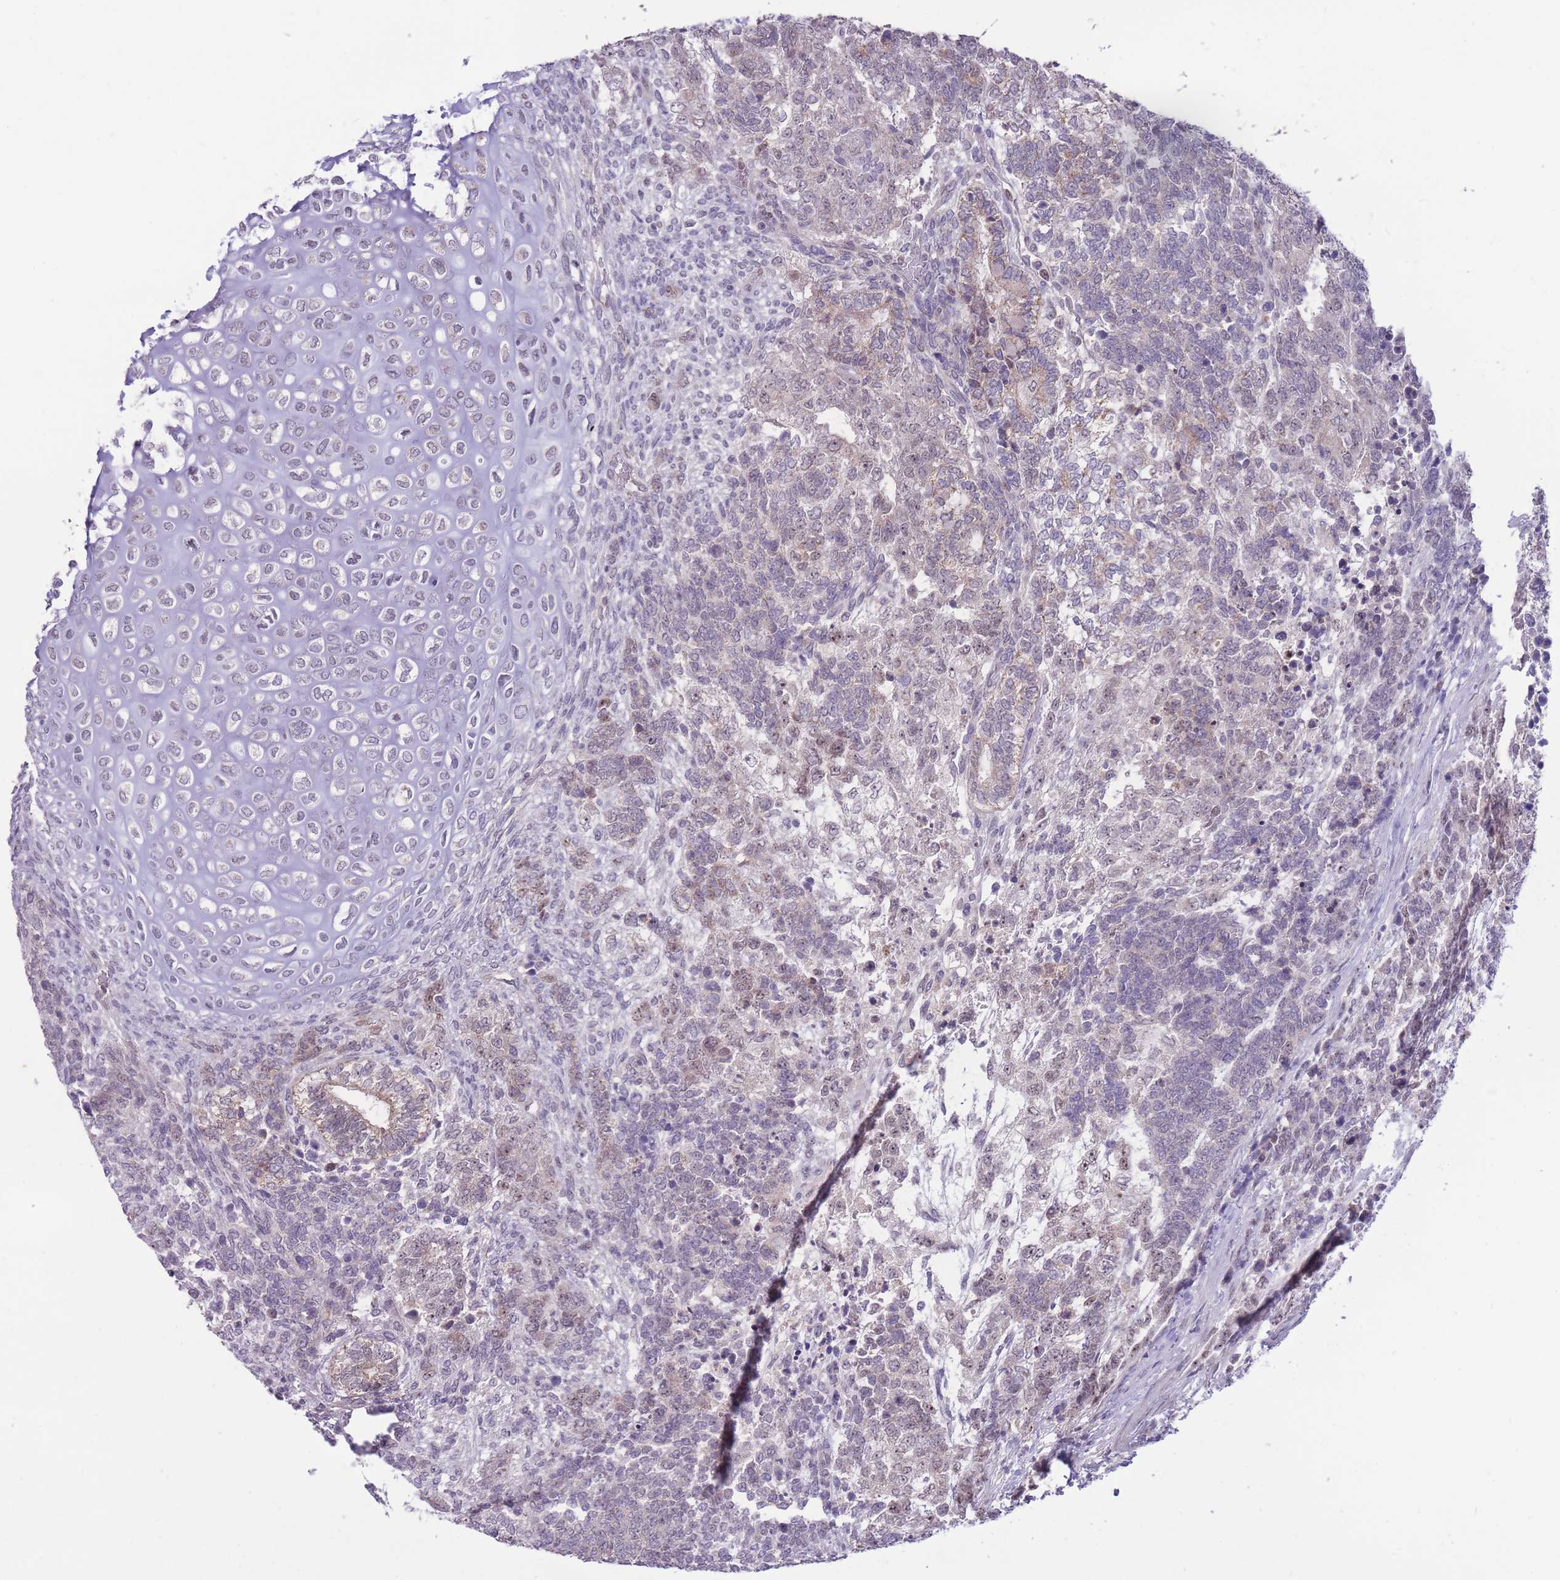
{"staining": {"intensity": "weak", "quantity": "<25%", "location": "cytoplasmic/membranous"}, "tissue": "testis cancer", "cell_type": "Tumor cells", "image_type": "cancer", "snomed": [{"axis": "morphology", "description": "Carcinoma, Embryonal, NOS"}, {"axis": "topography", "description": "Testis"}], "caption": "A high-resolution micrograph shows immunohistochemistry staining of embryonal carcinoma (testis), which shows no significant expression in tumor cells.", "gene": "MCIDAS", "patient": {"sex": "male", "age": 23}}